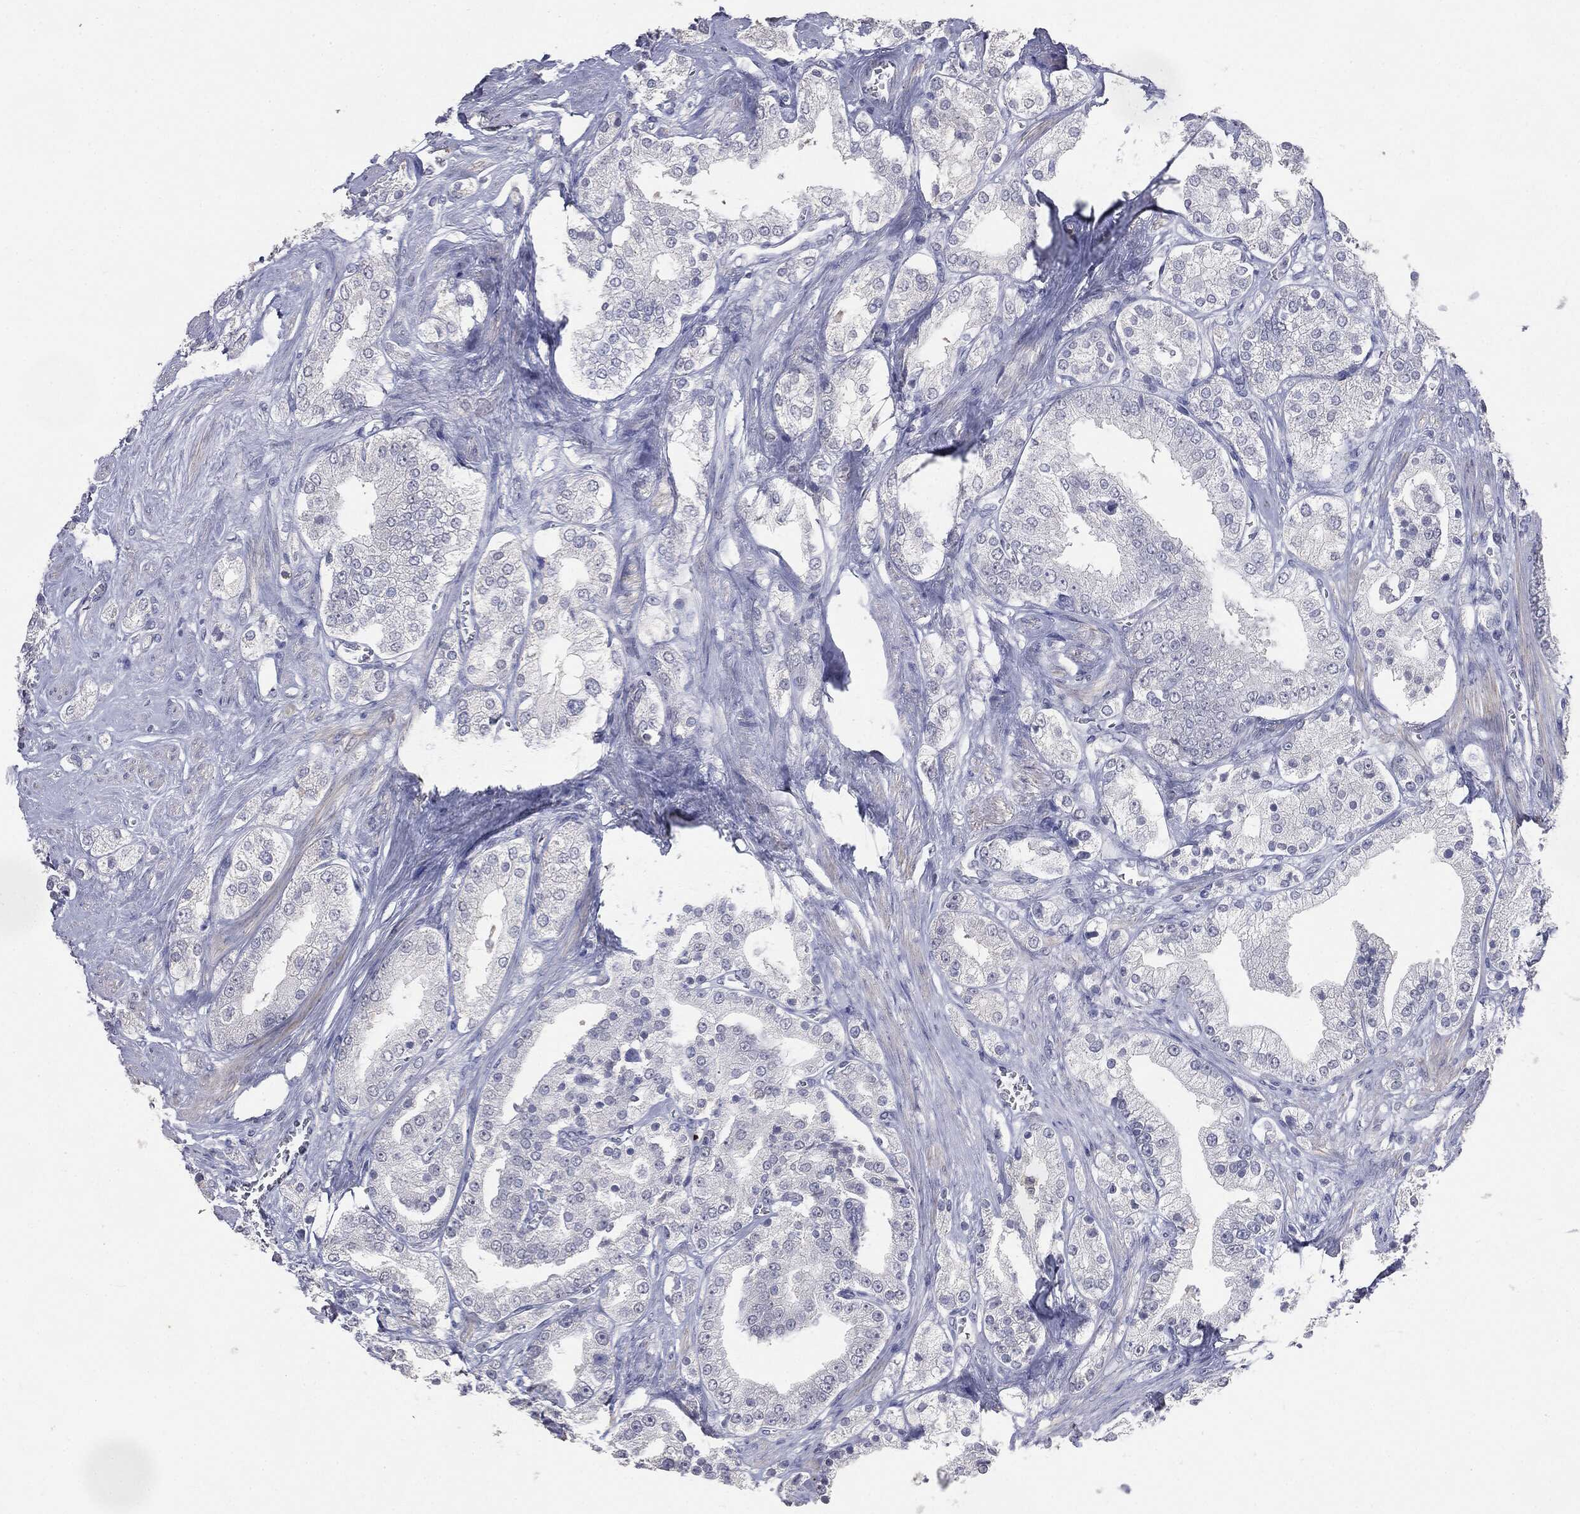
{"staining": {"intensity": "negative", "quantity": "none", "location": "none"}, "tissue": "prostate cancer", "cell_type": "Tumor cells", "image_type": "cancer", "snomed": [{"axis": "morphology", "description": "Adenocarcinoma, NOS"}, {"axis": "topography", "description": "Prostate and seminal vesicle, NOS"}, {"axis": "topography", "description": "Prostate"}], "caption": "High power microscopy photomicrograph of an immunohistochemistry histopathology image of prostate cancer (adenocarcinoma), revealing no significant expression in tumor cells.", "gene": "SLC2A2", "patient": {"sex": "male", "age": 67}}